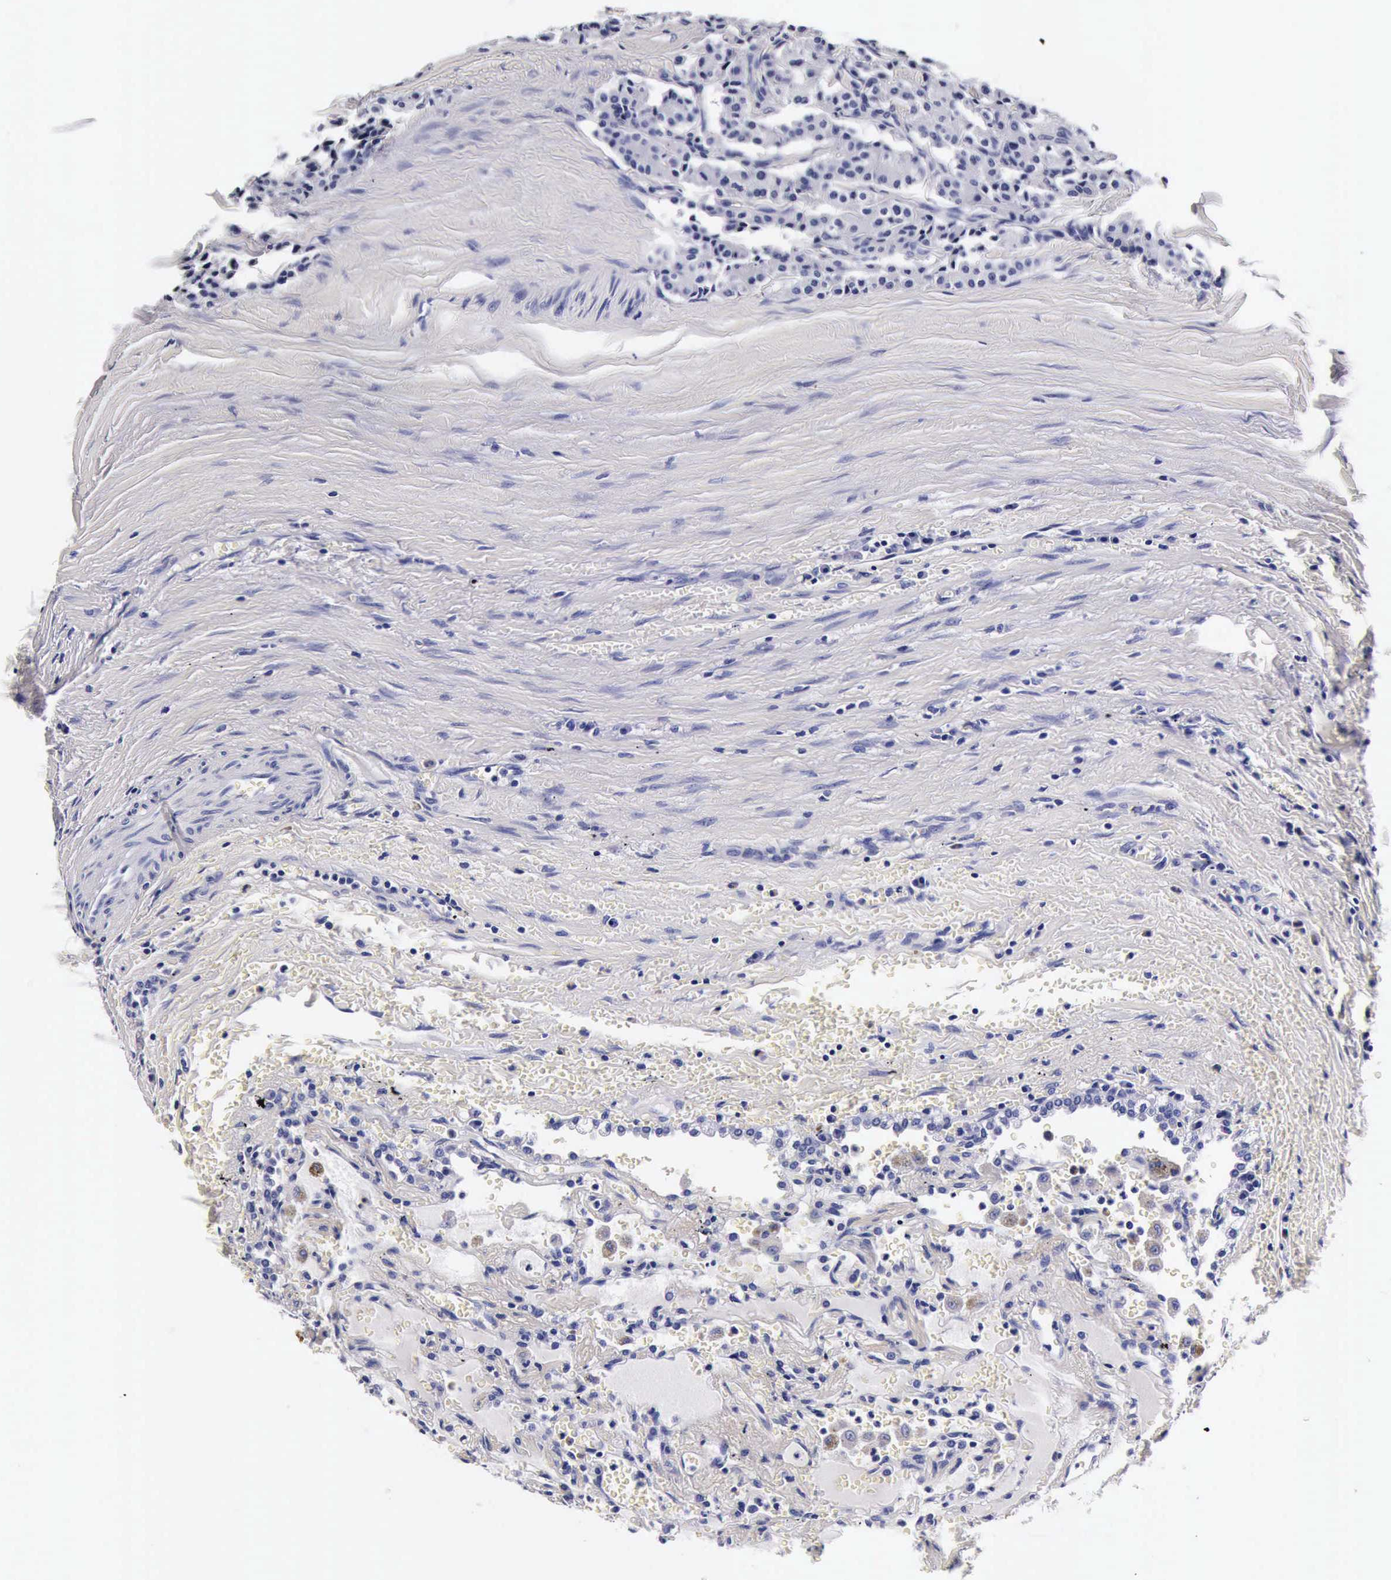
{"staining": {"intensity": "negative", "quantity": "none", "location": "none"}, "tissue": "carcinoid", "cell_type": "Tumor cells", "image_type": "cancer", "snomed": [{"axis": "morphology", "description": "Carcinoid, malignant, NOS"}, {"axis": "topography", "description": "Bronchus"}], "caption": "High magnification brightfield microscopy of carcinoid stained with DAB (brown) and counterstained with hematoxylin (blue): tumor cells show no significant positivity. (DAB immunohistochemistry (IHC) with hematoxylin counter stain).", "gene": "IAPP", "patient": {"sex": "male", "age": 55}}